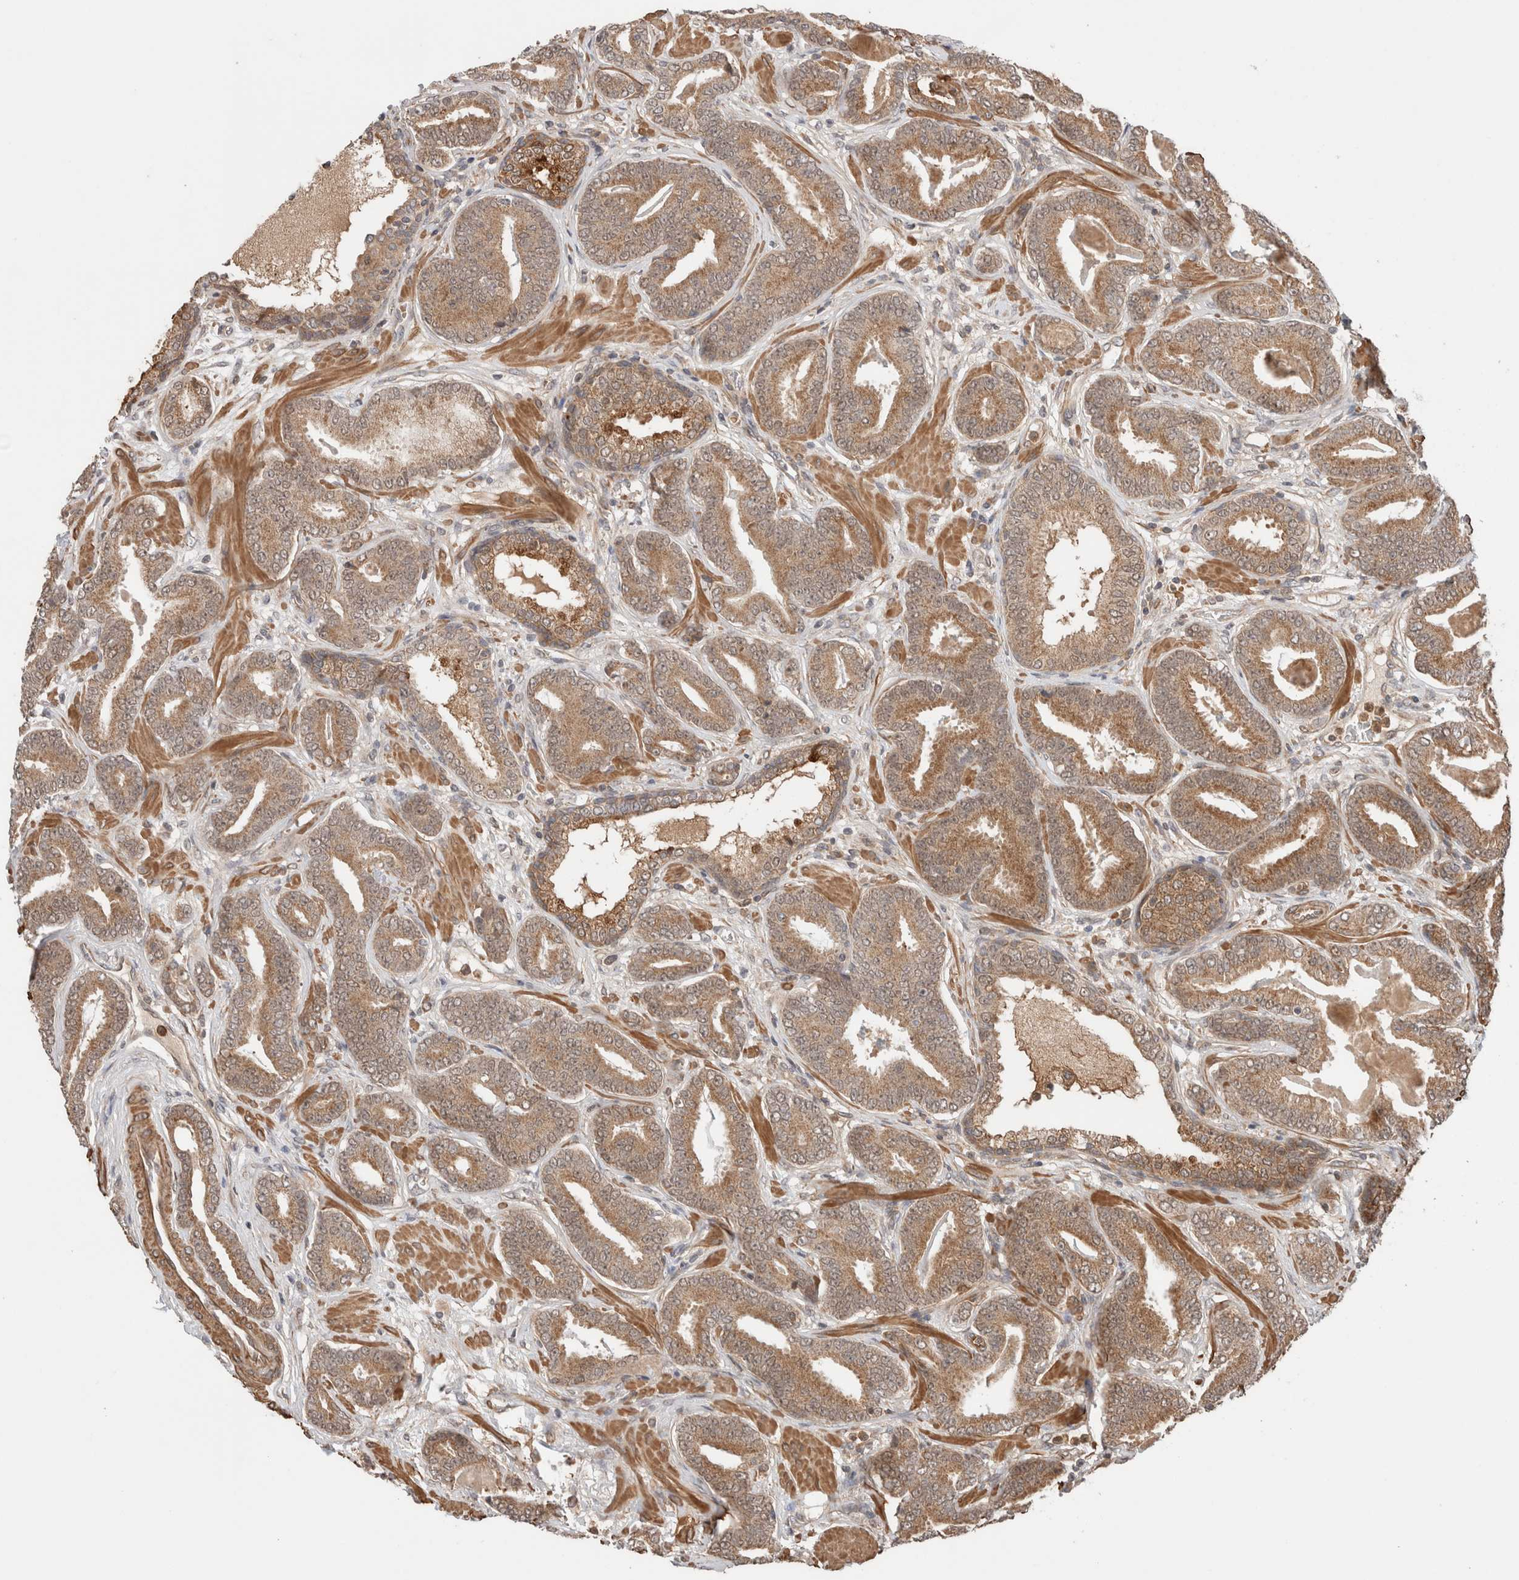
{"staining": {"intensity": "moderate", "quantity": ">75%", "location": "cytoplasmic/membranous"}, "tissue": "prostate cancer", "cell_type": "Tumor cells", "image_type": "cancer", "snomed": [{"axis": "morphology", "description": "Adenocarcinoma, Low grade"}, {"axis": "topography", "description": "Prostate"}], "caption": "Human prostate adenocarcinoma (low-grade) stained with a brown dye shows moderate cytoplasmic/membranous positive expression in approximately >75% of tumor cells.", "gene": "ZNF649", "patient": {"sex": "male", "age": 62}}